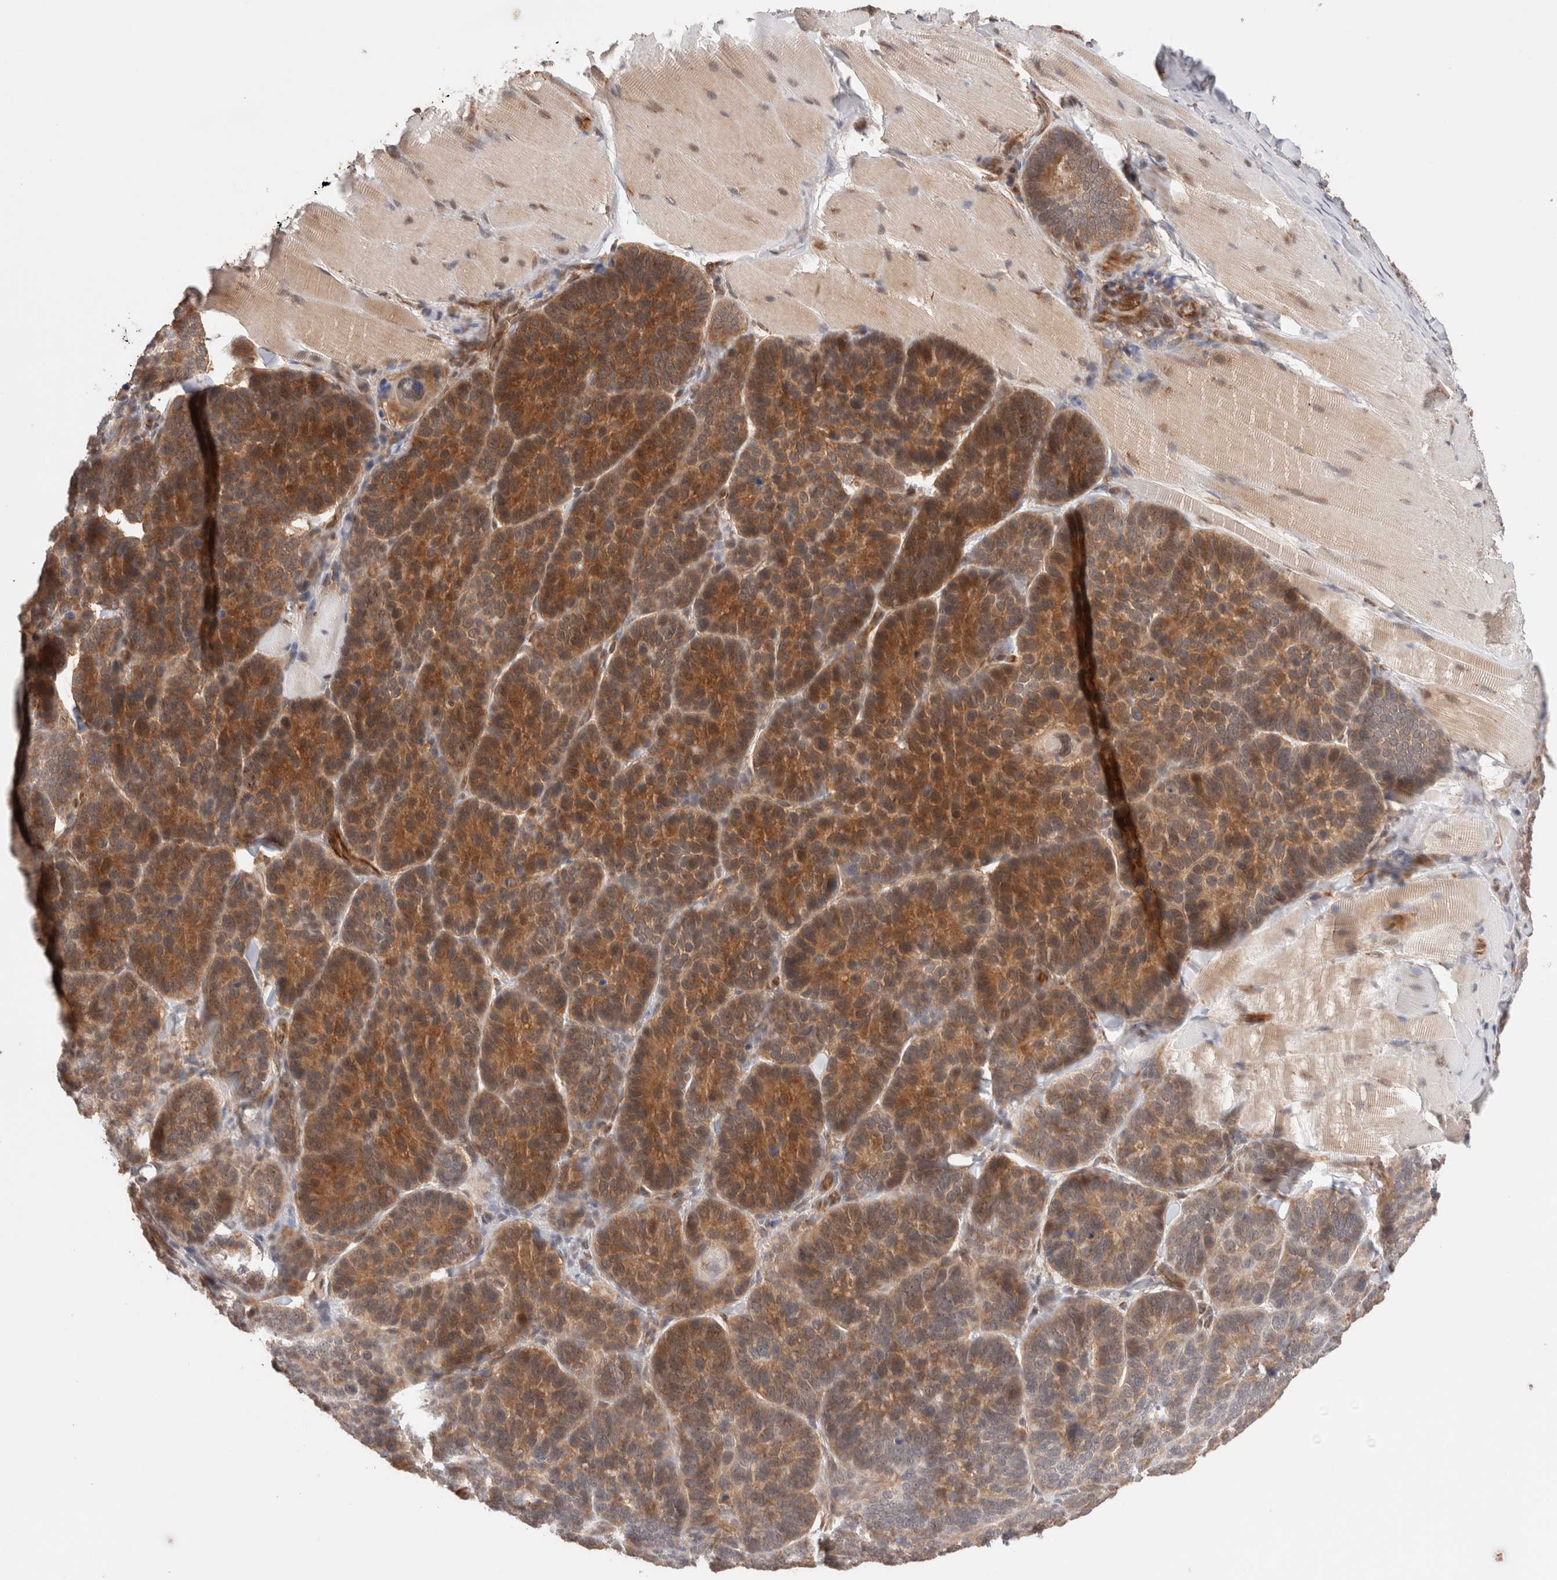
{"staining": {"intensity": "moderate", "quantity": ">75%", "location": "cytoplasmic/membranous"}, "tissue": "skin cancer", "cell_type": "Tumor cells", "image_type": "cancer", "snomed": [{"axis": "morphology", "description": "Basal cell carcinoma"}, {"axis": "topography", "description": "Skin"}], "caption": "Immunohistochemical staining of skin basal cell carcinoma exhibits medium levels of moderate cytoplasmic/membranous expression in approximately >75% of tumor cells.", "gene": "SIKE1", "patient": {"sex": "male", "age": 62}}